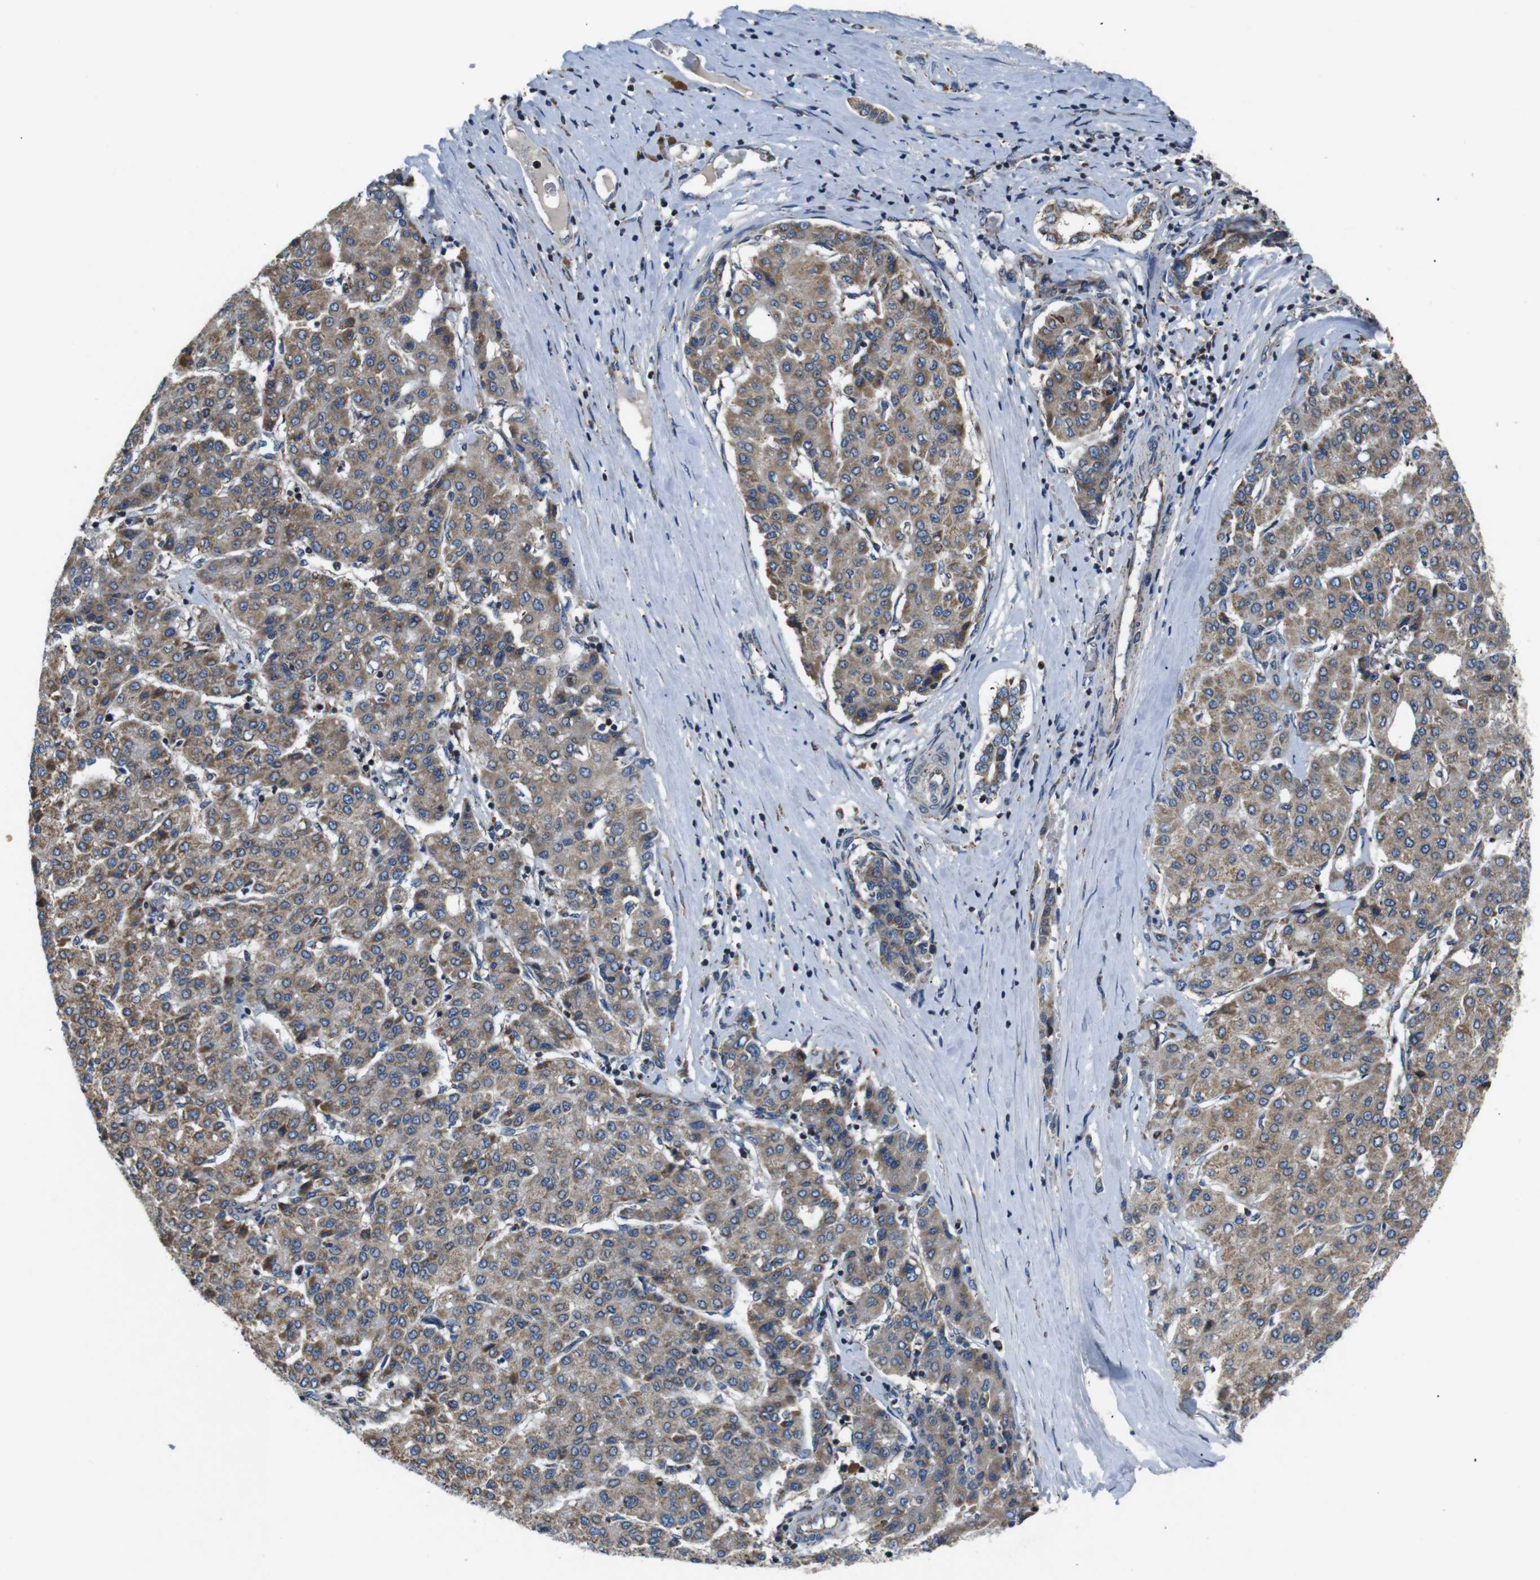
{"staining": {"intensity": "moderate", "quantity": ">75%", "location": "cytoplasmic/membranous"}, "tissue": "liver cancer", "cell_type": "Tumor cells", "image_type": "cancer", "snomed": [{"axis": "morphology", "description": "Carcinoma, Hepatocellular, NOS"}, {"axis": "topography", "description": "Liver"}], "caption": "Human liver hepatocellular carcinoma stained with a brown dye displays moderate cytoplasmic/membranous positive staining in about >75% of tumor cells.", "gene": "NETO2", "patient": {"sex": "male", "age": 65}}